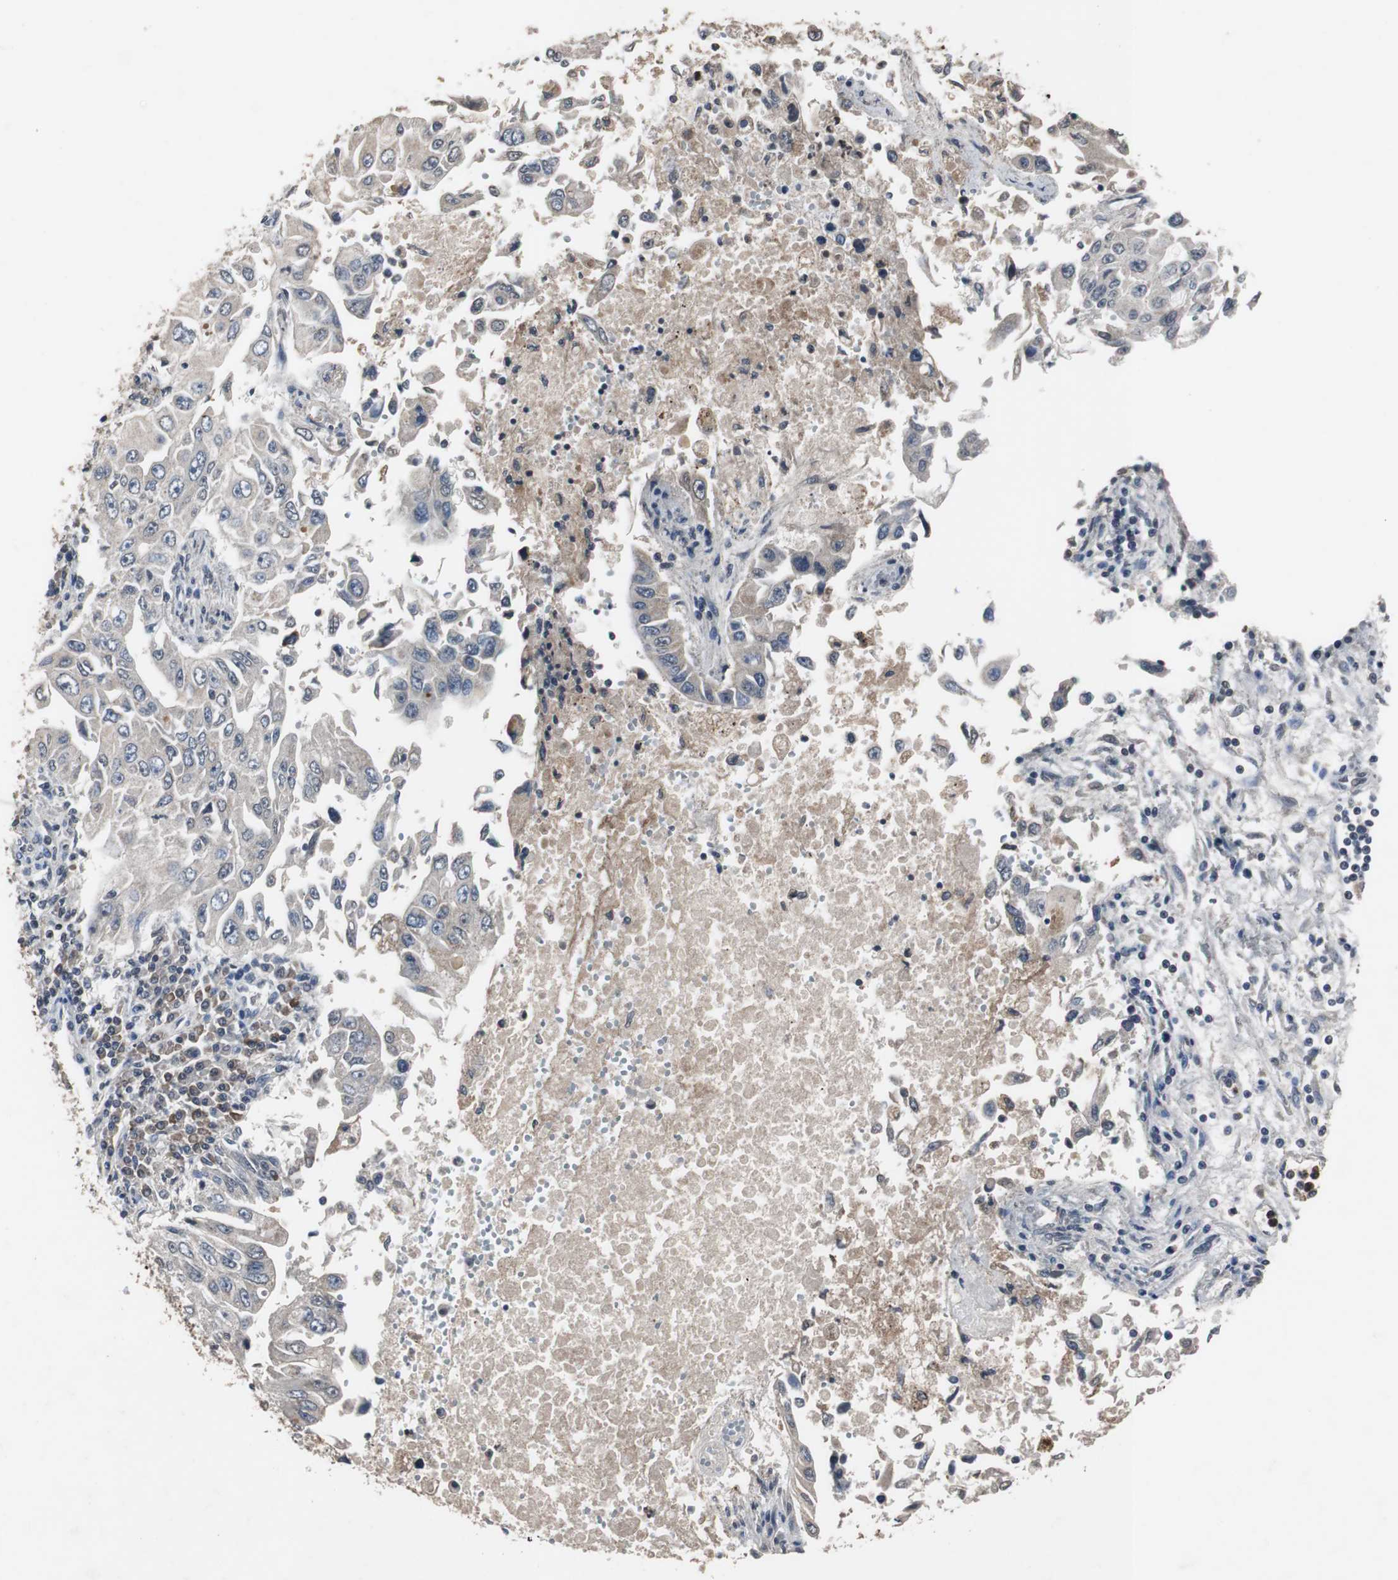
{"staining": {"intensity": "weak", "quantity": "25%-75%", "location": "cytoplasmic/membranous"}, "tissue": "lung cancer", "cell_type": "Tumor cells", "image_type": "cancer", "snomed": [{"axis": "morphology", "description": "Adenocarcinoma, NOS"}, {"axis": "topography", "description": "Lung"}], "caption": "This is an image of IHC staining of lung adenocarcinoma, which shows weak expression in the cytoplasmic/membranous of tumor cells.", "gene": "ADNP2", "patient": {"sex": "male", "age": 84}}